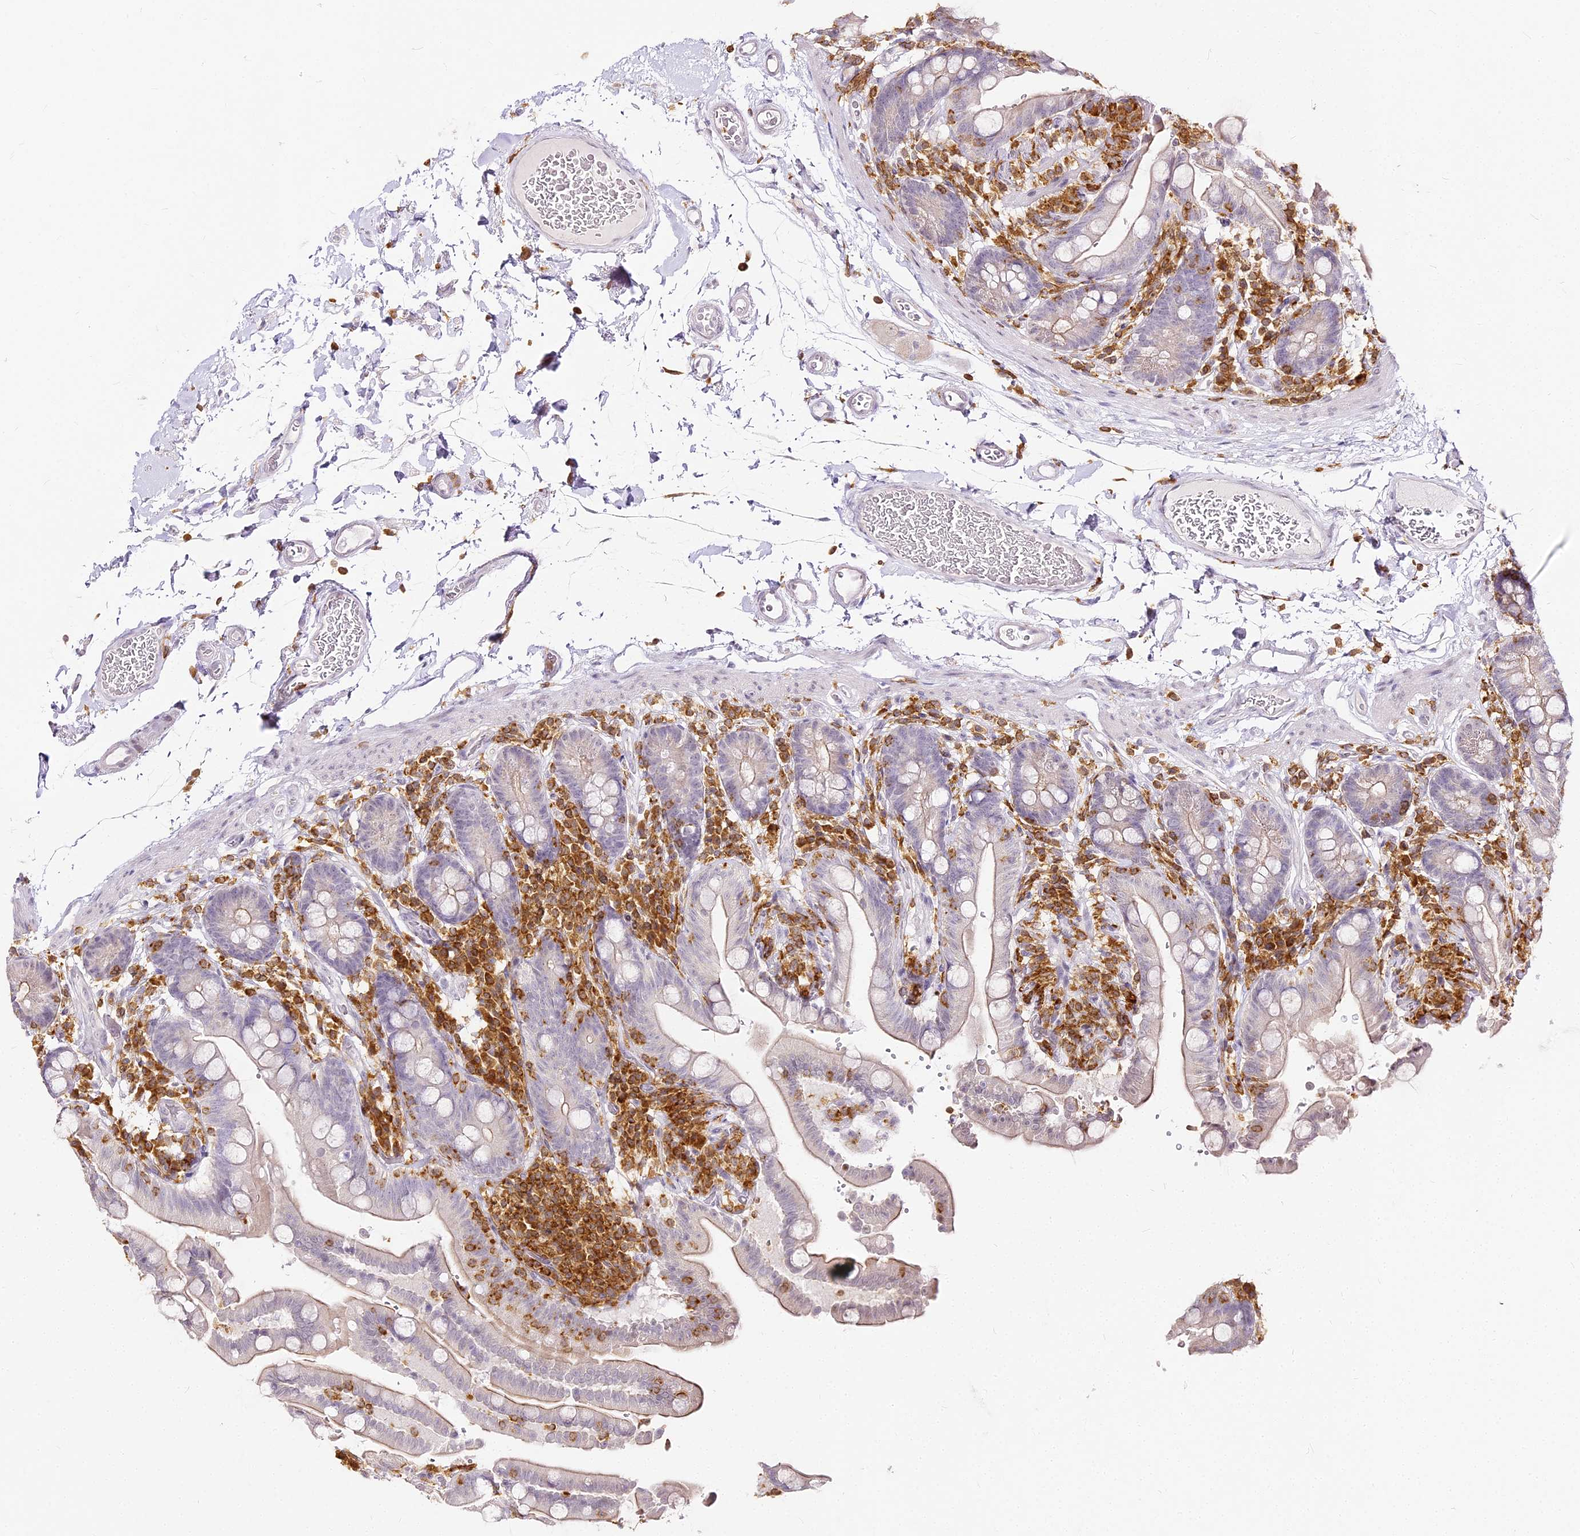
{"staining": {"intensity": "negative", "quantity": "none", "location": "none"}, "tissue": "colon", "cell_type": "Endothelial cells", "image_type": "normal", "snomed": [{"axis": "morphology", "description": "Normal tissue, NOS"}, {"axis": "topography", "description": "Smooth muscle"}, {"axis": "topography", "description": "Colon"}], "caption": "Immunohistochemistry (IHC) image of benign human colon stained for a protein (brown), which demonstrates no positivity in endothelial cells. The staining is performed using DAB brown chromogen with nuclei counter-stained in using hematoxylin.", "gene": "DOCK2", "patient": {"sex": "male", "age": 73}}